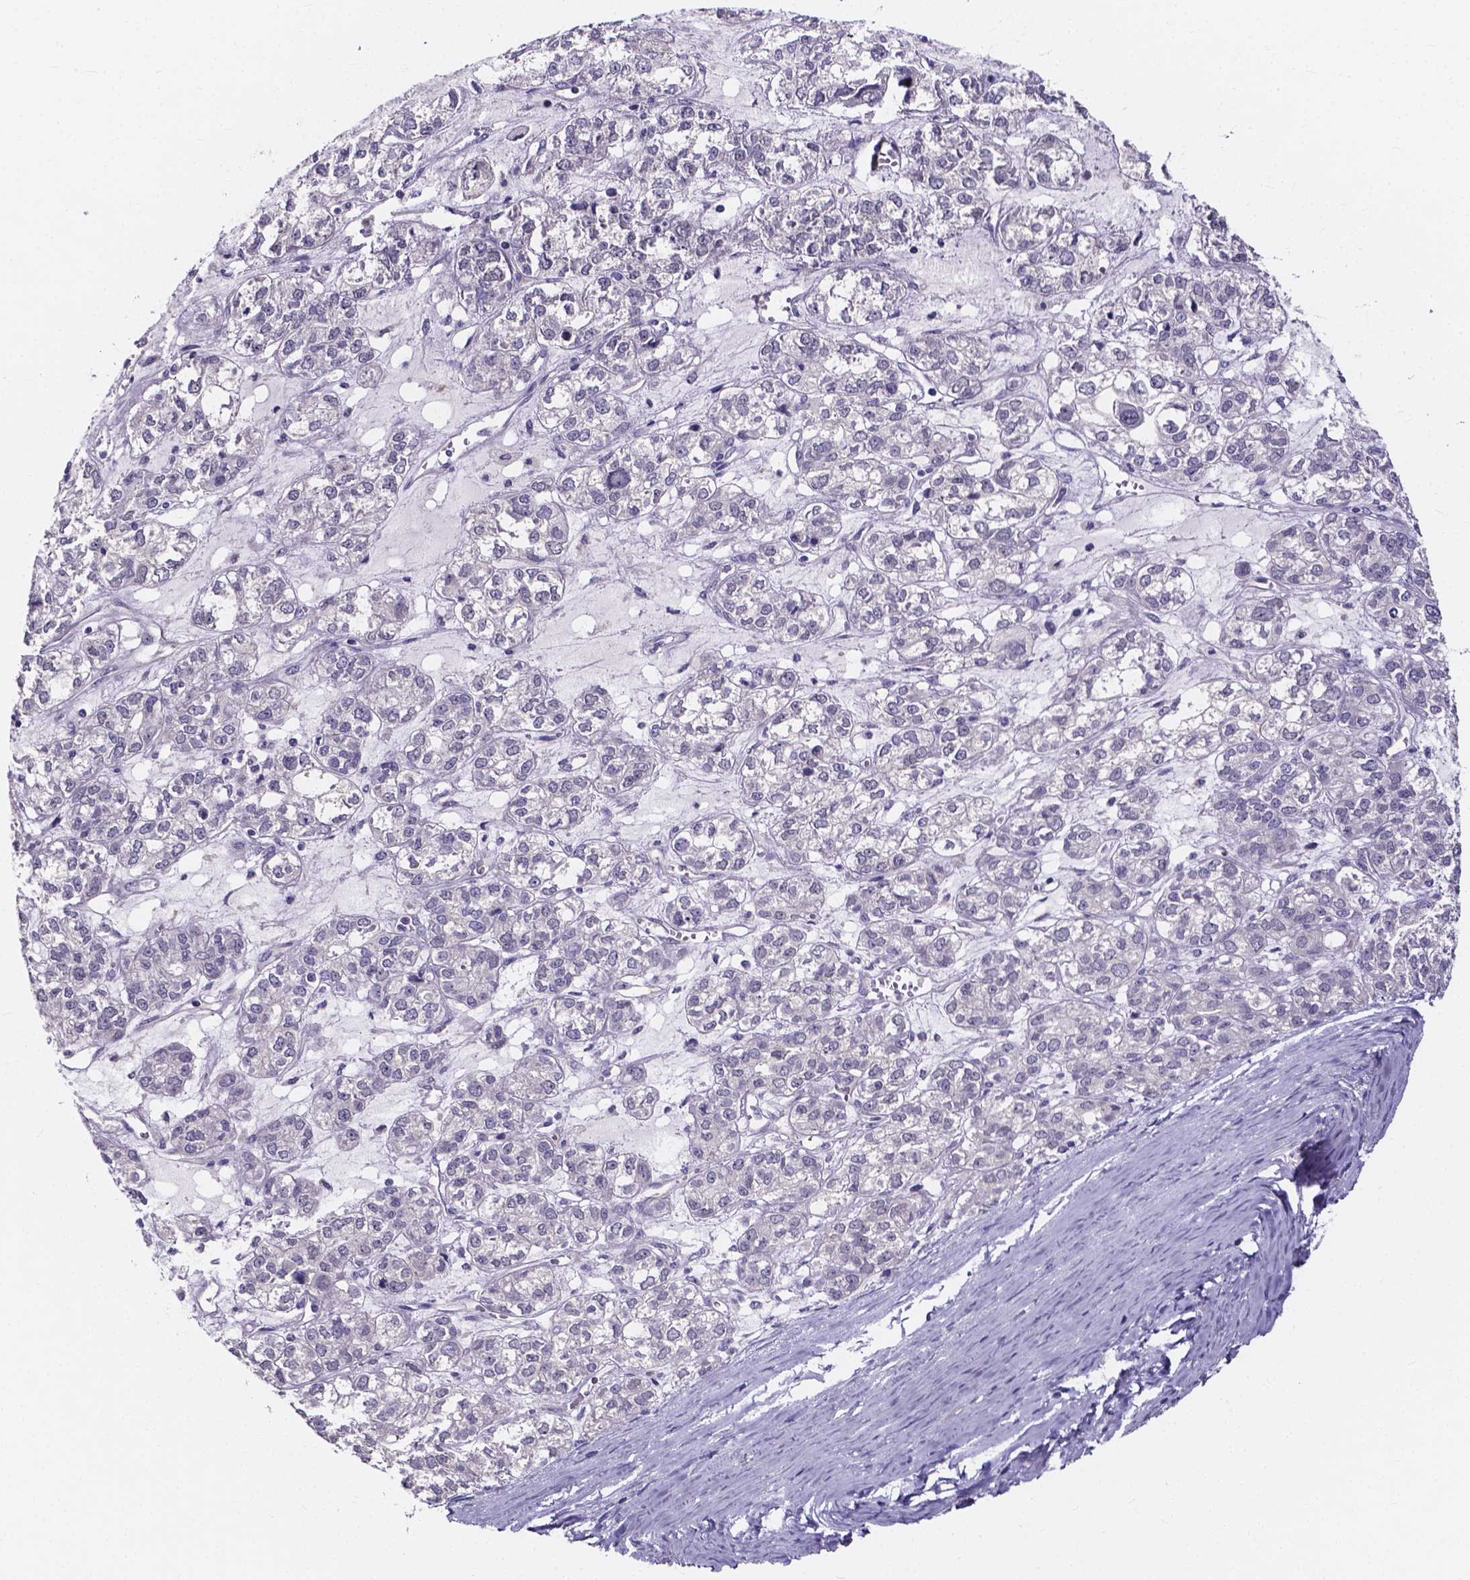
{"staining": {"intensity": "negative", "quantity": "none", "location": "none"}, "tissue": "ovarian cancer", "cell_type": "Tumor cells", "image_type": "cancer", "snomed": [{"axis": "morphology", "description": "Carcinoma, endometroid"}, {"axis": "topography", "description": "Ovary"}], "caption": "IHC photomicrograph of neoplastic tissue: ovarian cancer (endometroid carcinoma) stained with DAB (3,3'-diaminobenzidine) displays no significant protein staining in tumor cells.", "gene": "SPOCD1", "patient": {"sex": "female", "age": 64}}